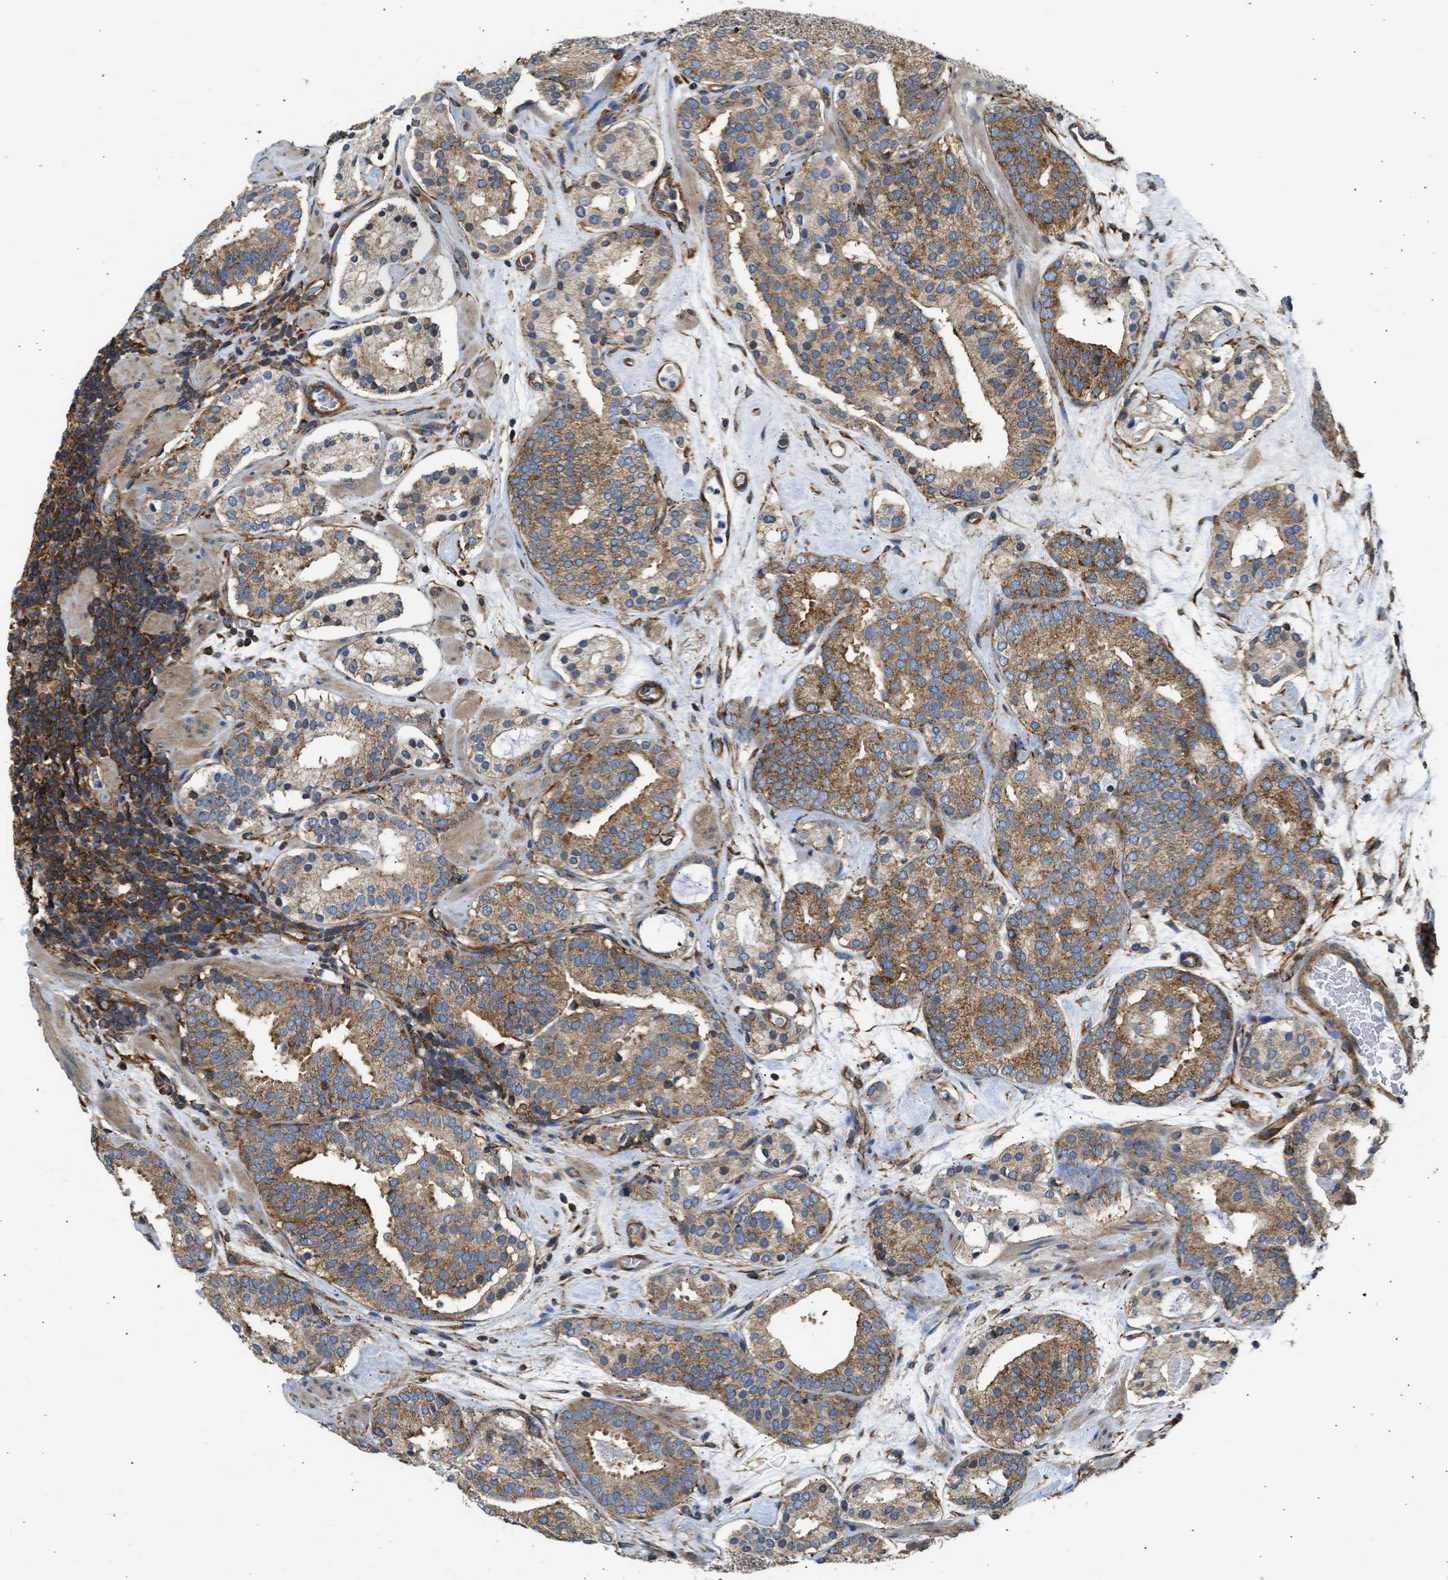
{"staining": {"intensity": "moderate", "quantity": ">75%", "location": "cytoplasmic/membranous"}, "tissue": "prostate cancer", "cell_type": "Tumor cells", "image_type": "cancer", "snomed": [{"axis": "morphology", "description": "Adenocarcinoma, Low grade"}, {"axis": "topography", "description": "Prostate"}], "caption": "Prostate cancer stained with a brown dye shows moderate cytoplasmic/membranous positive positivity in approximately >75% of tumor cells.", "gene": "SEPTIN2", "patient": {"sex": "male", "age": 69}}